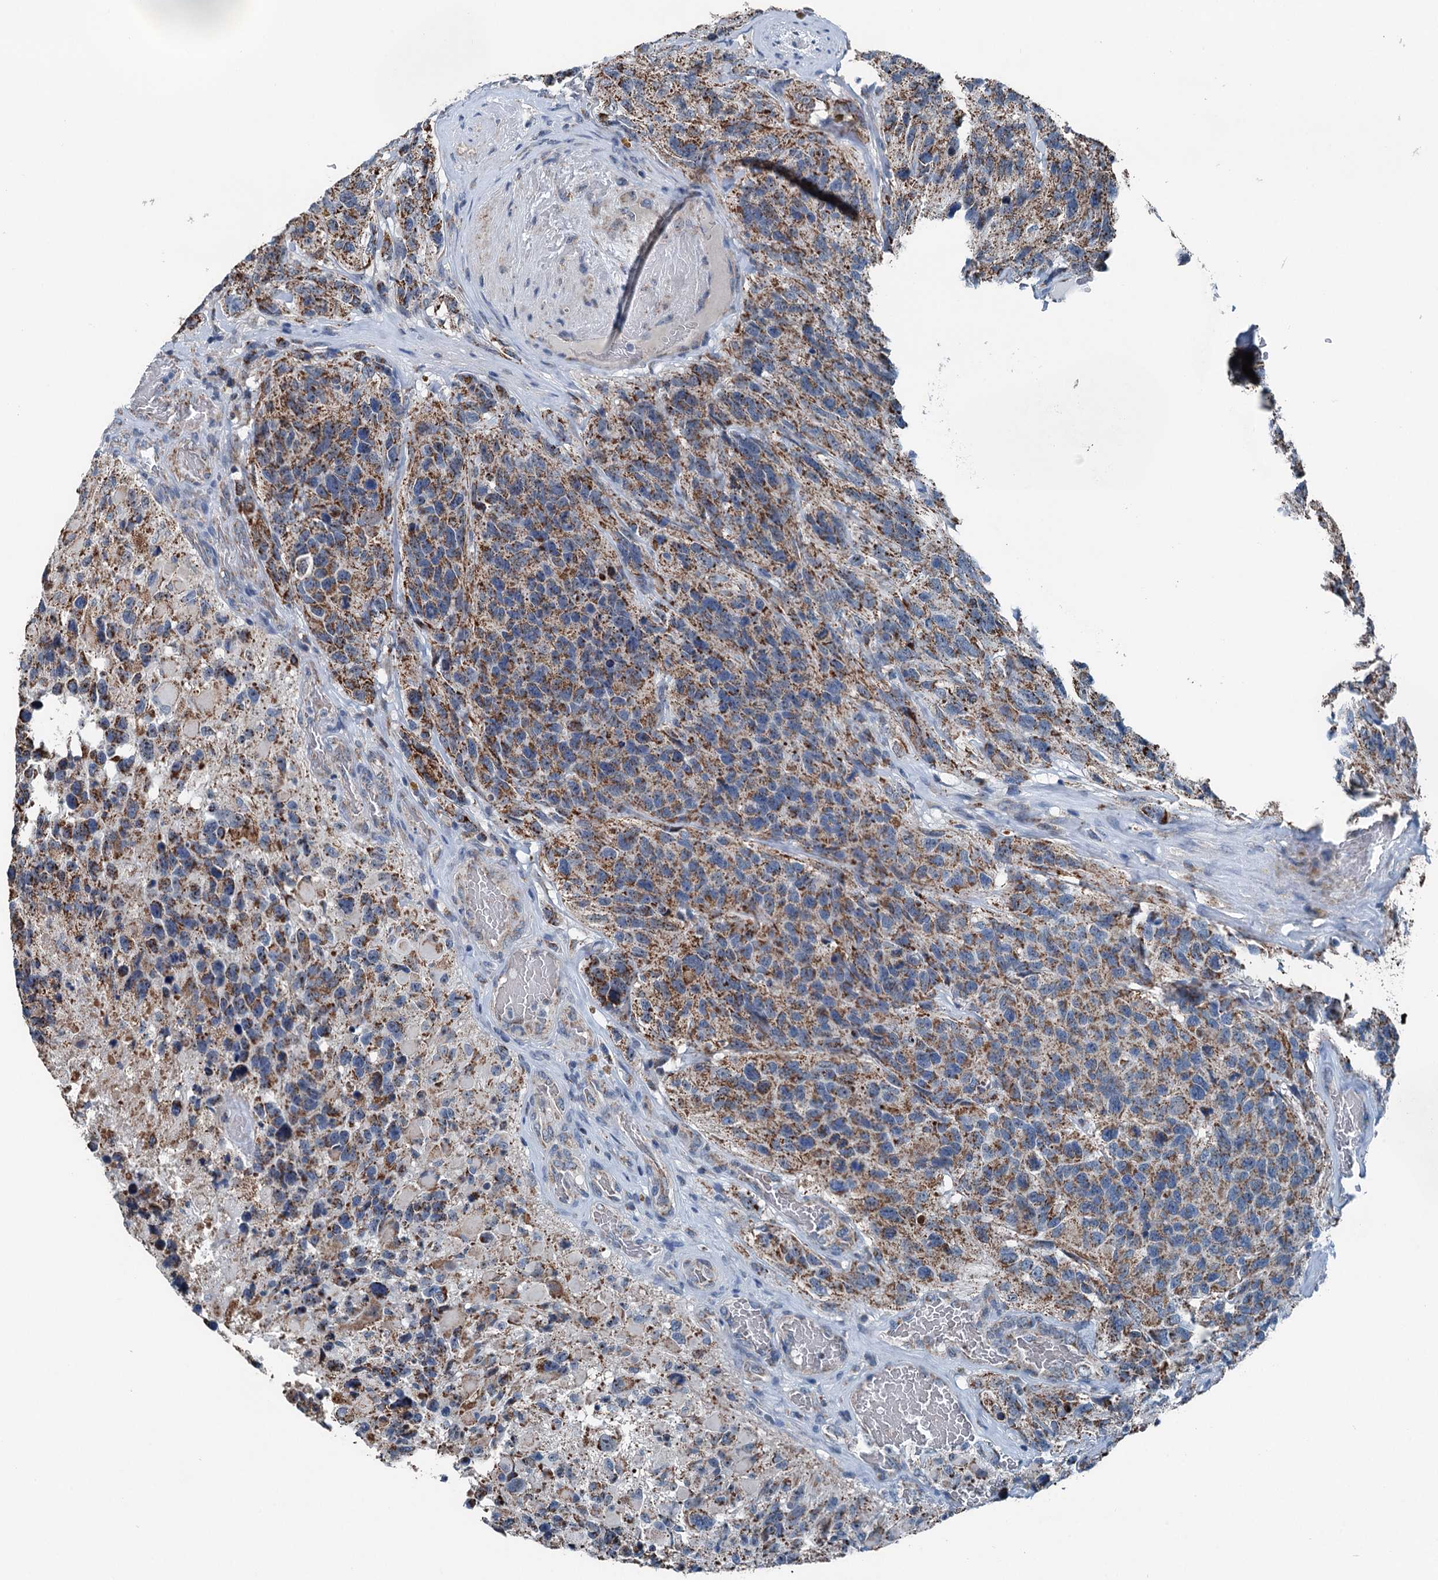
{"staining": {"intensity": "moderate", "quantity": ">75%", "location": "cytoplasmic/membranous"}, "tissue": "glioma", "cell_type": "Tumor cells", "image_type": "cancer", "snomed": [{"axis": "morphology", "description": "Glioma, malignant, High grade"}, {"axis": "topography", "description": "Brain"}], "caption": "This photomicrograph displays glioma stained with IHC to label a protein in brown. The cytoplasmic/membranous of tumor cells show moderate positivity for the protein. Nuclei are counter-stained blue.", "gene": "TRPT1", "patient": {"sex": "male", "age": 69}}